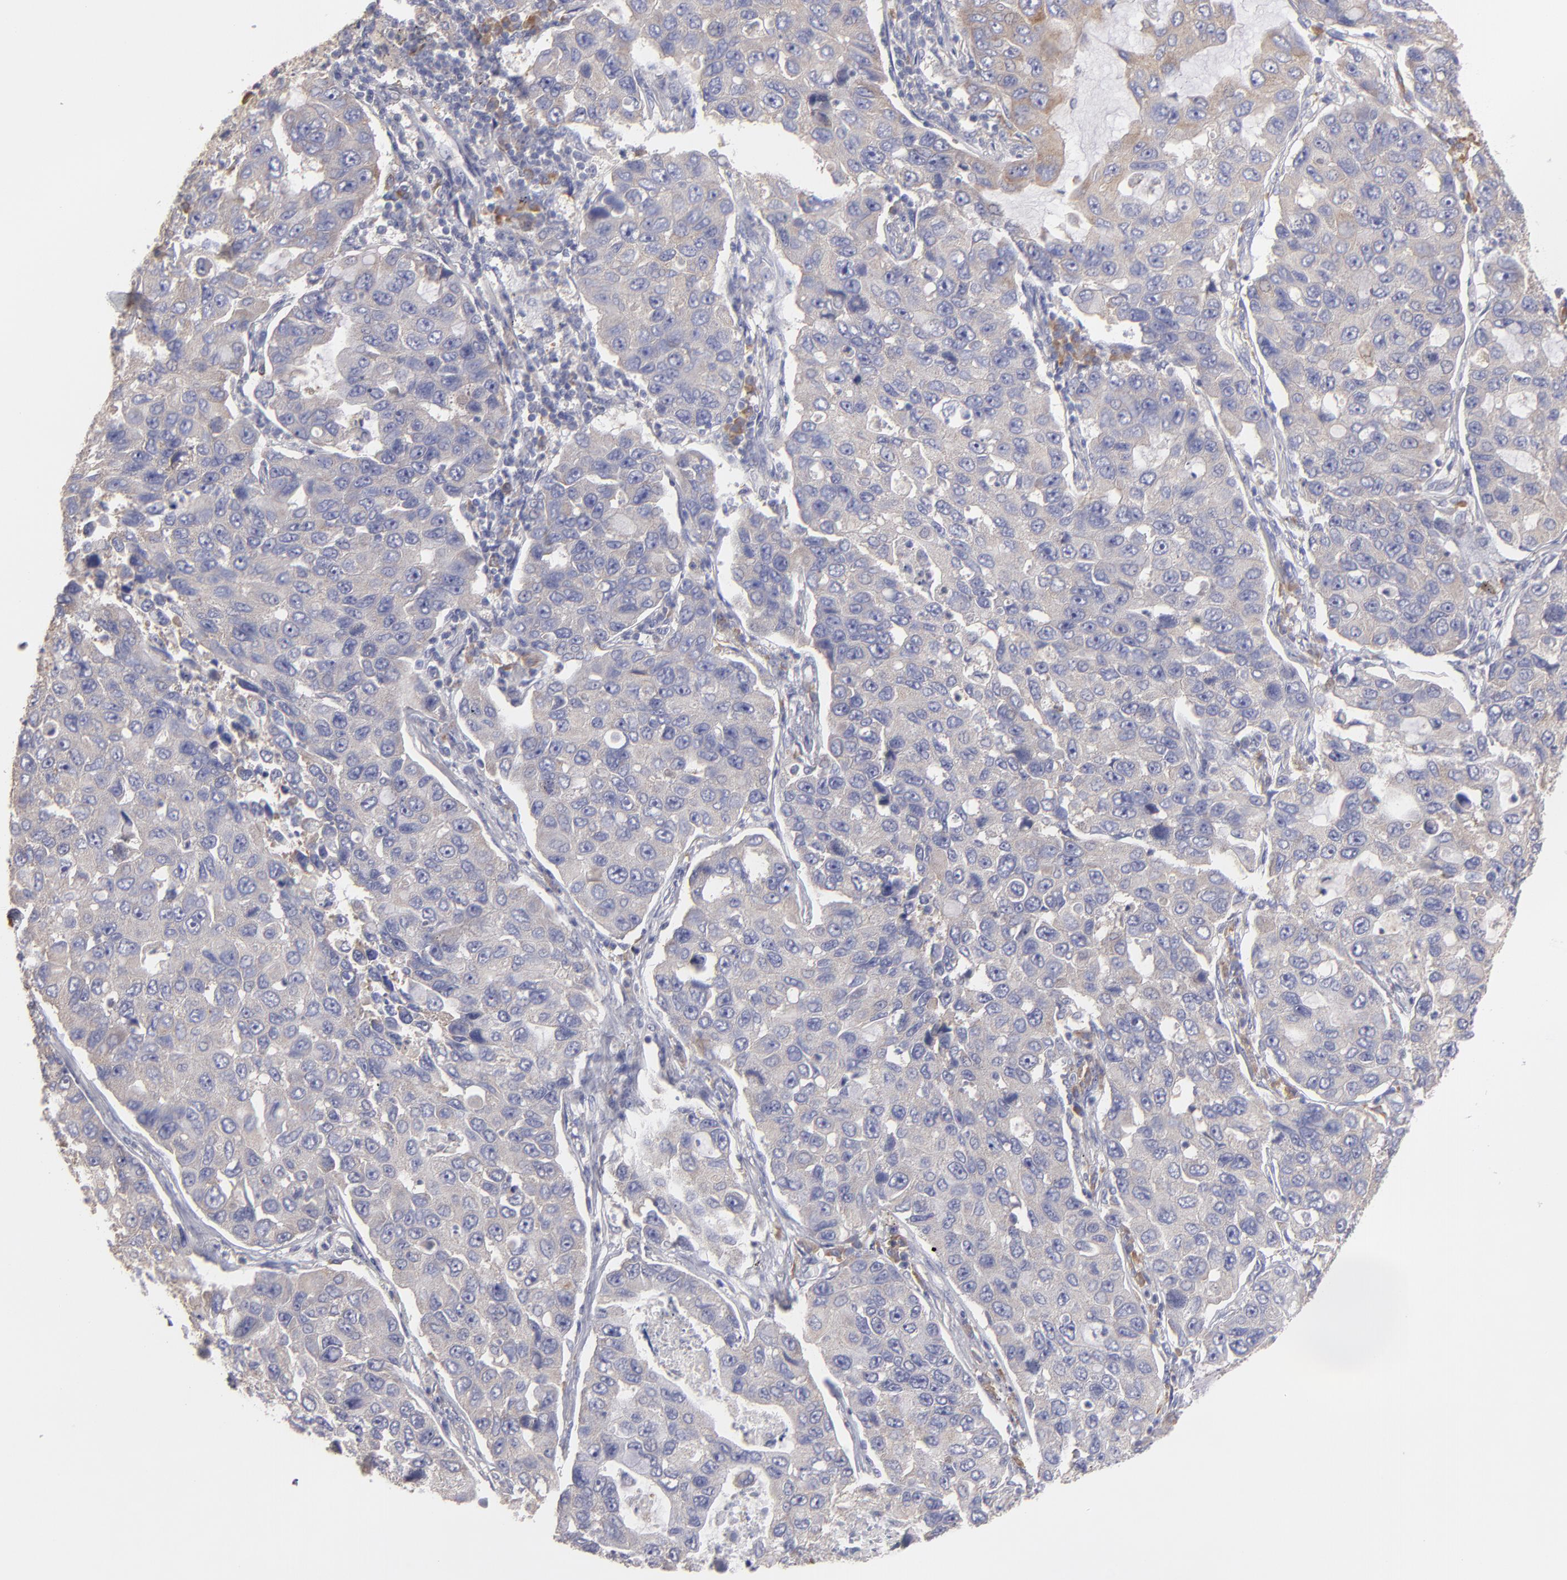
{"staining": {"intensity": "weak", "quantity": "25%-75%", "location": "cytoplasmic/membranous"}, "tissue": "lung cancer", "cell_type": "Tumor cells", "image_type": "cancer", "snomed": [{"axis": "morphology", "description": "Adenocarcinoma, NOS"}, {"axis": "topography", "description": "Lung"}], "caption": "The histopathology image shows immunohistochemical staining of lung adenocarcinoma. There is weak cytoplasmic/membranous positivity is seen in approximately 25%-75% of tumor cells.", "gene": "ENTPD5", "patient": {"sex": "male", "age": 64}}